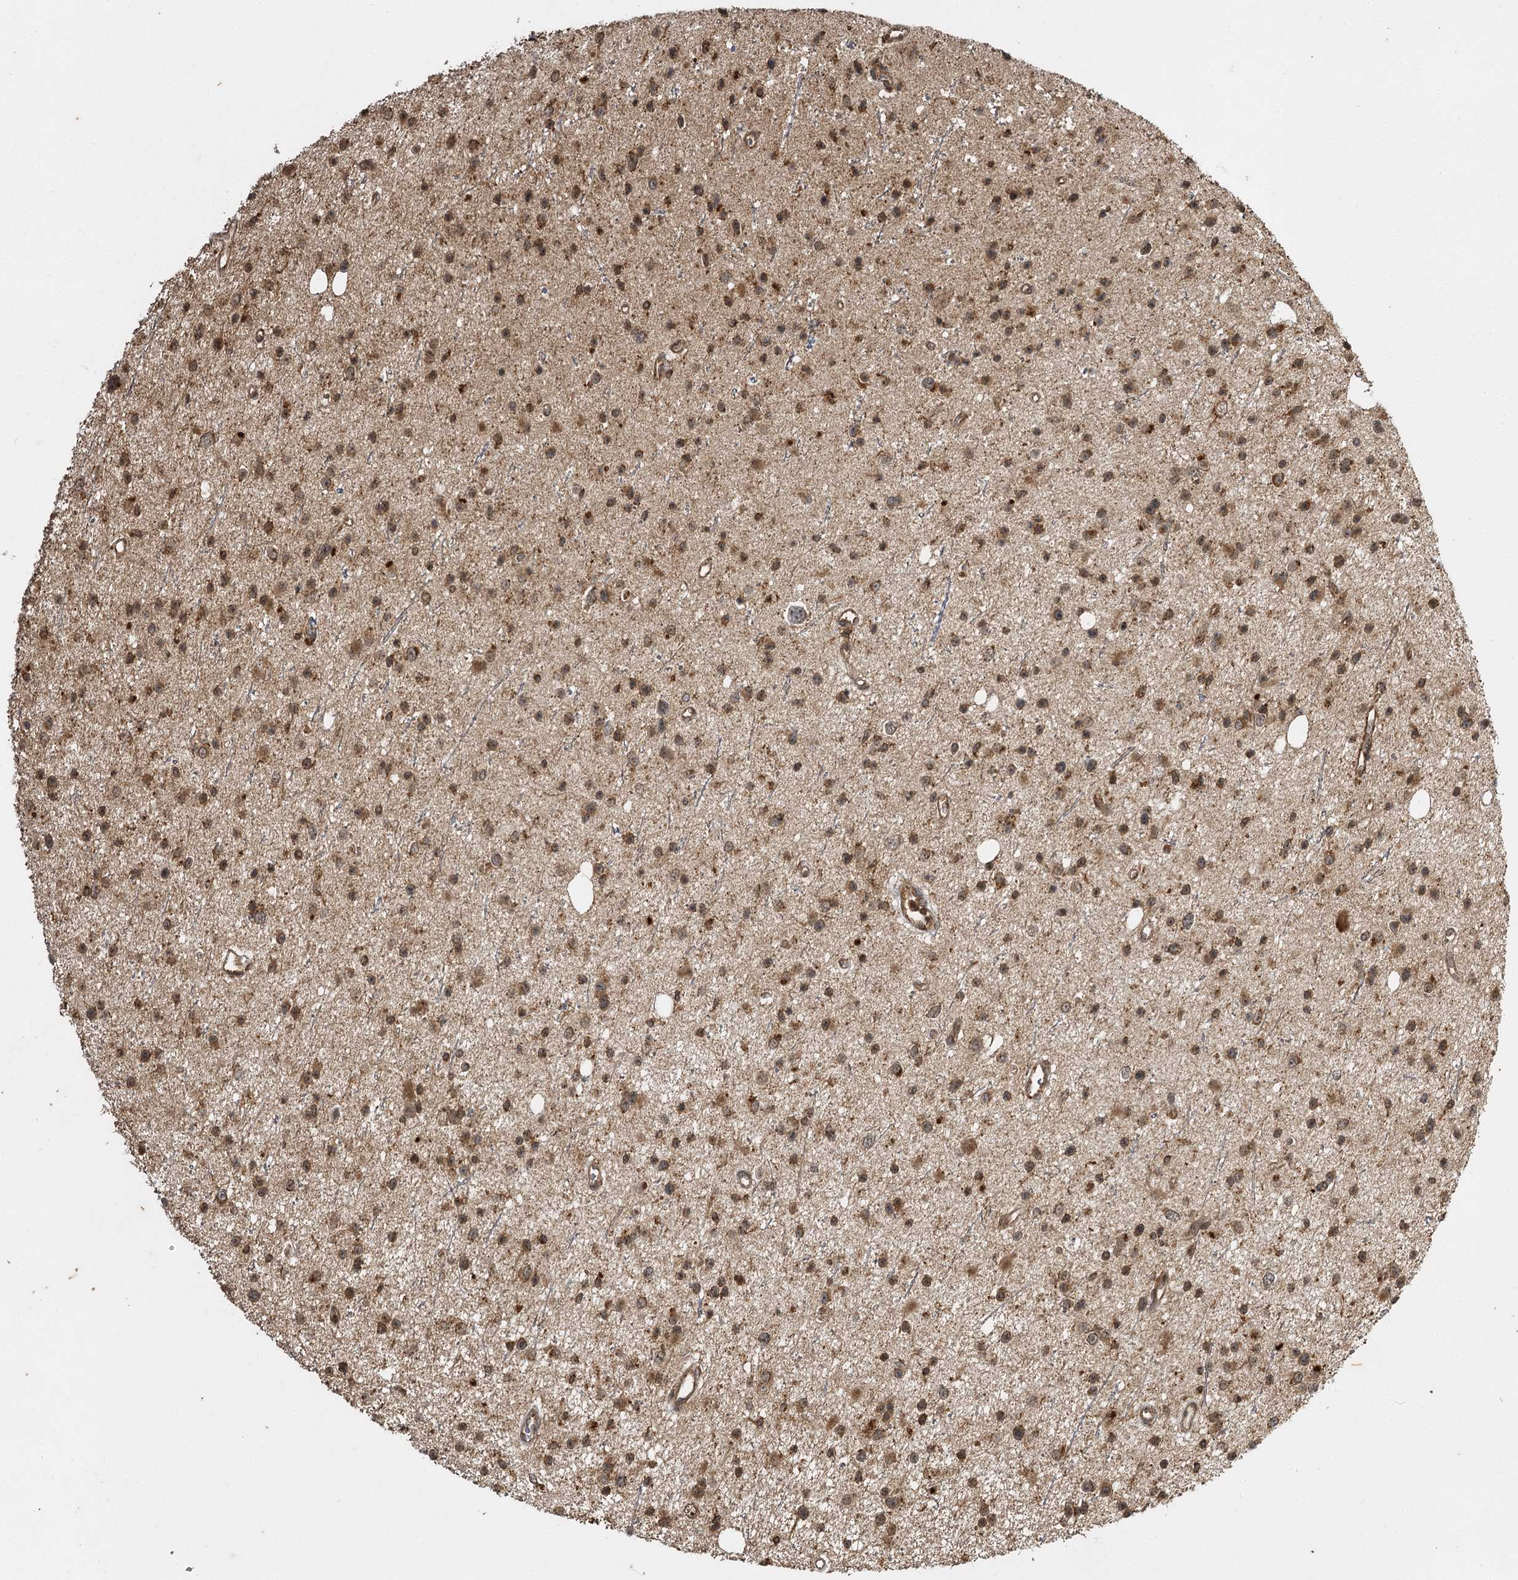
{"staining": {"intensity": "moderate", "quantity": ">75%", "location": "cytoplasmic/membranous,nuclear"}, "tissue": "glioma", "cell_type": "Tumor cells", "image_type": "cancer", "snomed": [{"axis": "morphology", "description": "Glioma, malignant, Low grade"}, {"axis": "topography", "description": "Cerebral cortex"}], "caption": "Brown immunohistochemical staining in glioma displays moderate cytoplasmic/membranous and nuclear positivity in about >75% of tumor cells.", "gene": "IL11RA", "patient": {"sex": "female", "age": 39}}